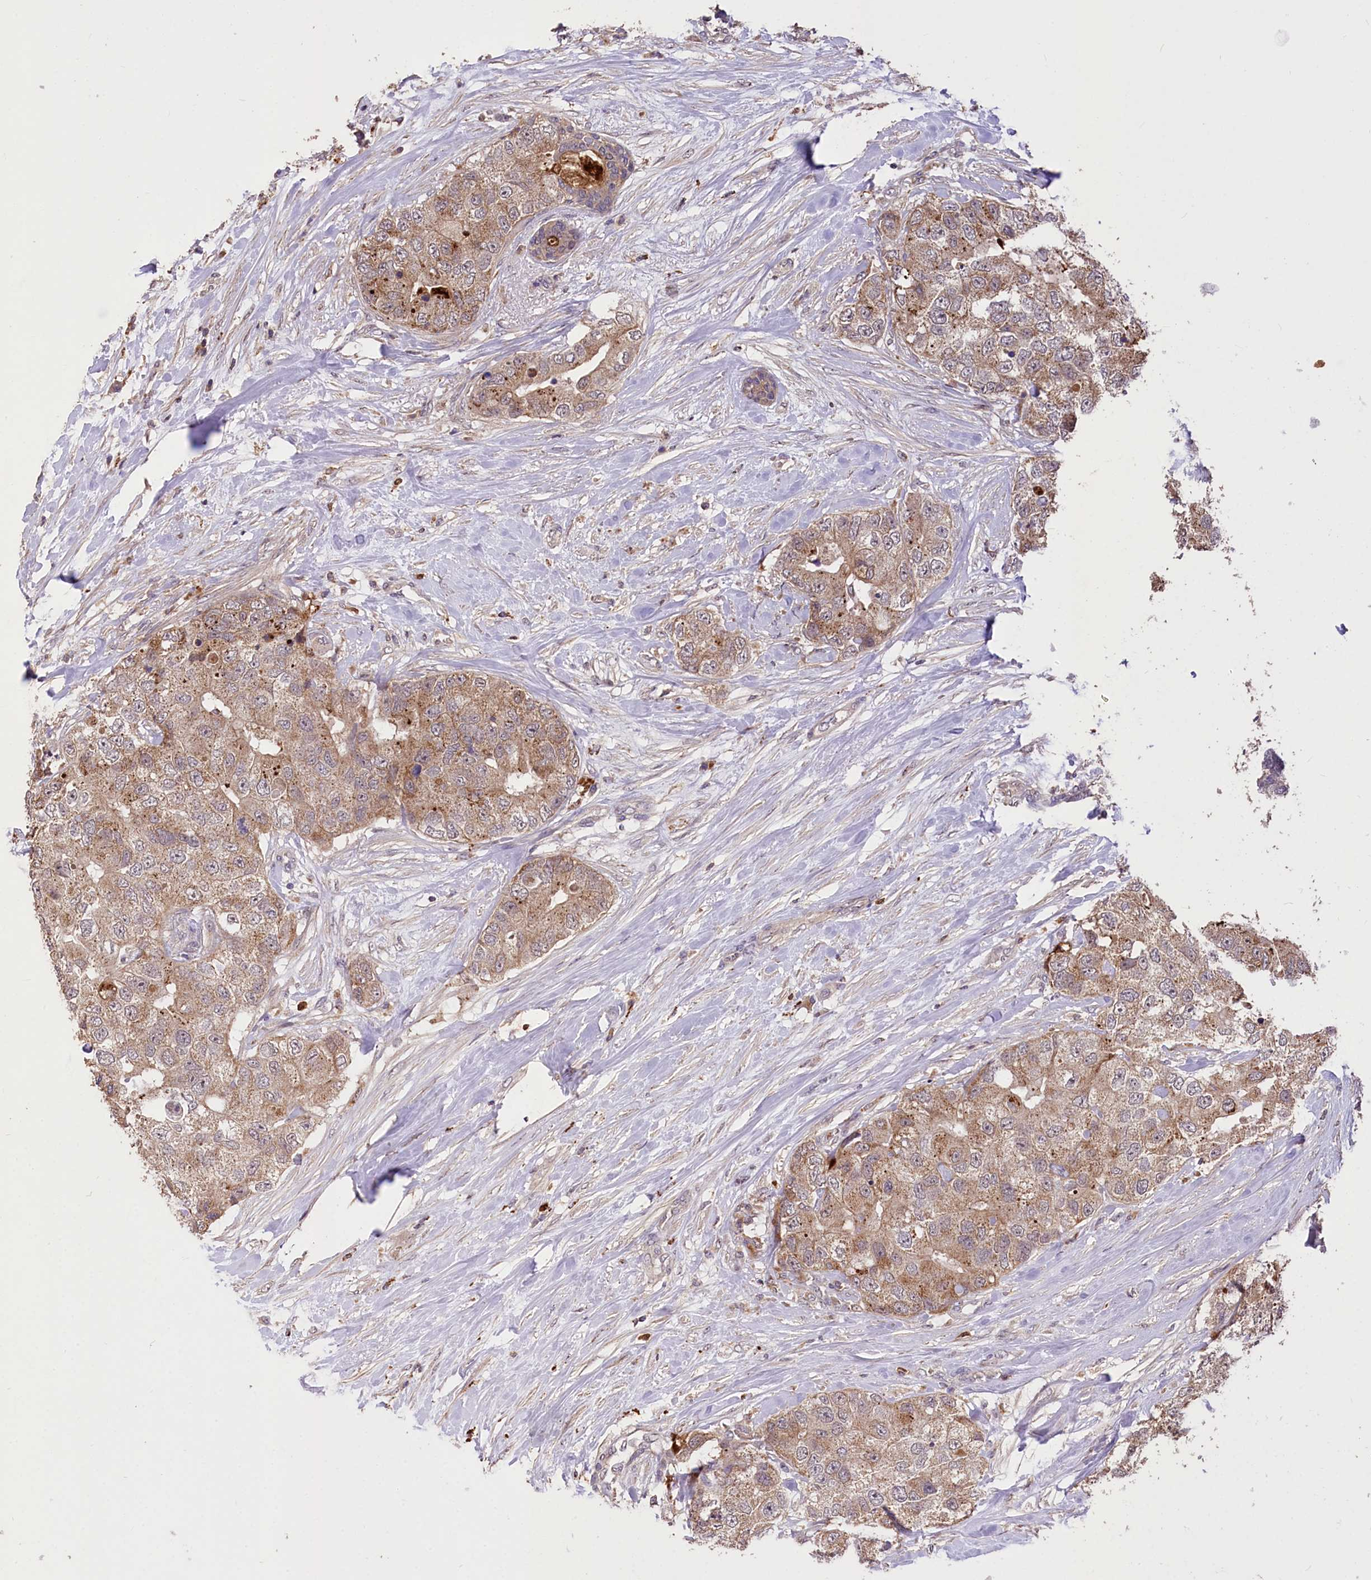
{"staining": {"intensity": "moderate", "quantity": ">75%", "location": "cytoplasmic/membranous"}, "tissue": "breast cancer", "cell_type": "Tumor cells", "image_type": "cancer", "snomed": [{"axis": "morphology", "description": "Duct carcinoma"}, {"axis": "topography", "description": "Breast"}], "caption": "Protein expression analysis of human intraductal carcinoma (breast) reveals moderate cytoplasmic/membranous expression in about >75% of tumor cells.", "gene": "SERGEF", "patient": {"sex": "female", "age": 62}}